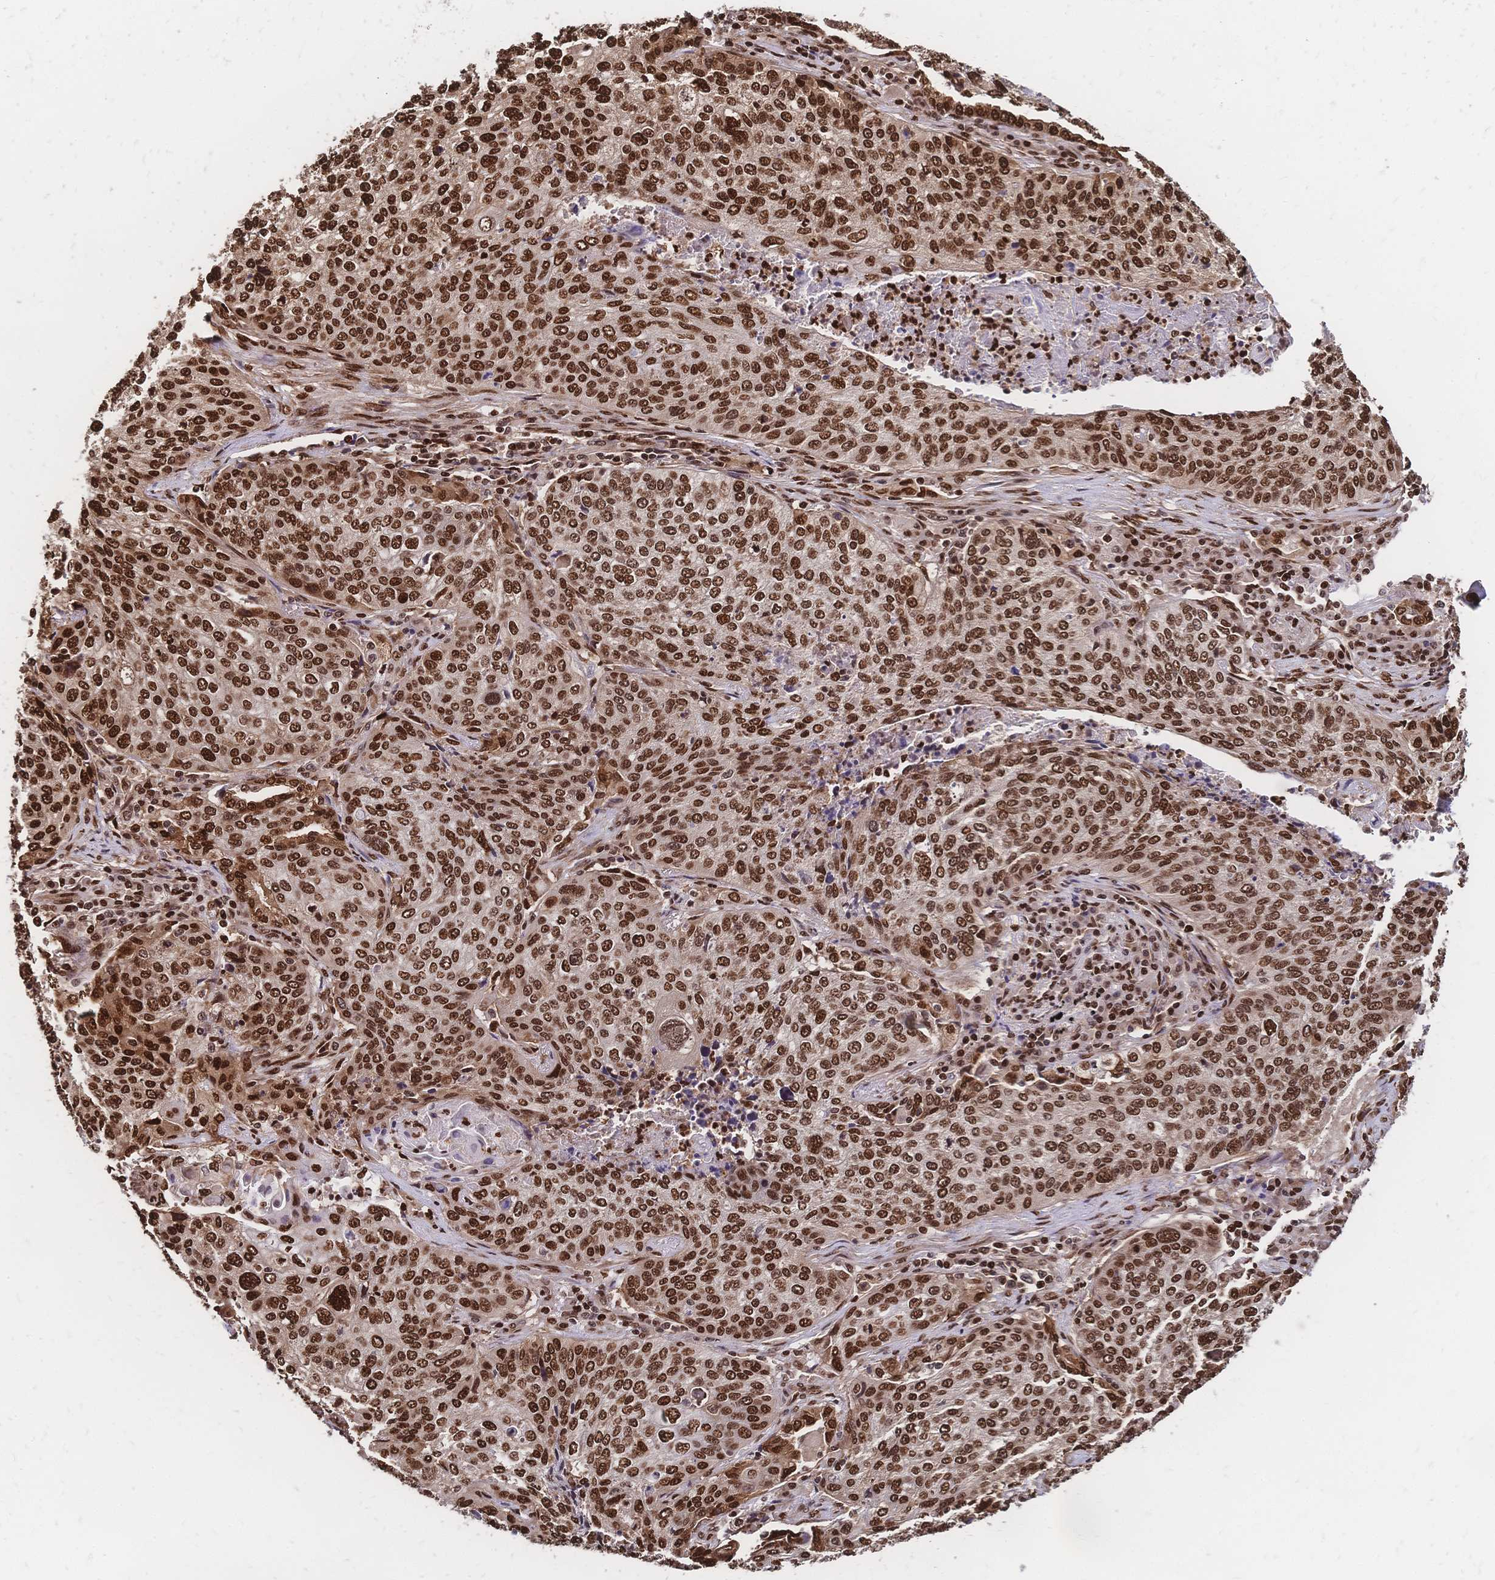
{"staining": {"intensity": "strong", "quantity": ">75%", "location": "nuclear"}, "tissue": "lung cancer", "cell_type": "Tumor cells", "image_type": "cancer", "snomed": [{"axis": "morphology", "description": "Squamous cell carcinoma, NOS"}, {"axis": "topography", "description": "Lung"}], "caption": "An immunohistochemistry micrograph of tumor tissue is shown. Protein staining in brown labels strong nuclear positivity in lung cancer (squamous cell carcinoma) within tumor cells.", "gene": "HDGF", "patient": {"sex": "male", "age": 63}}